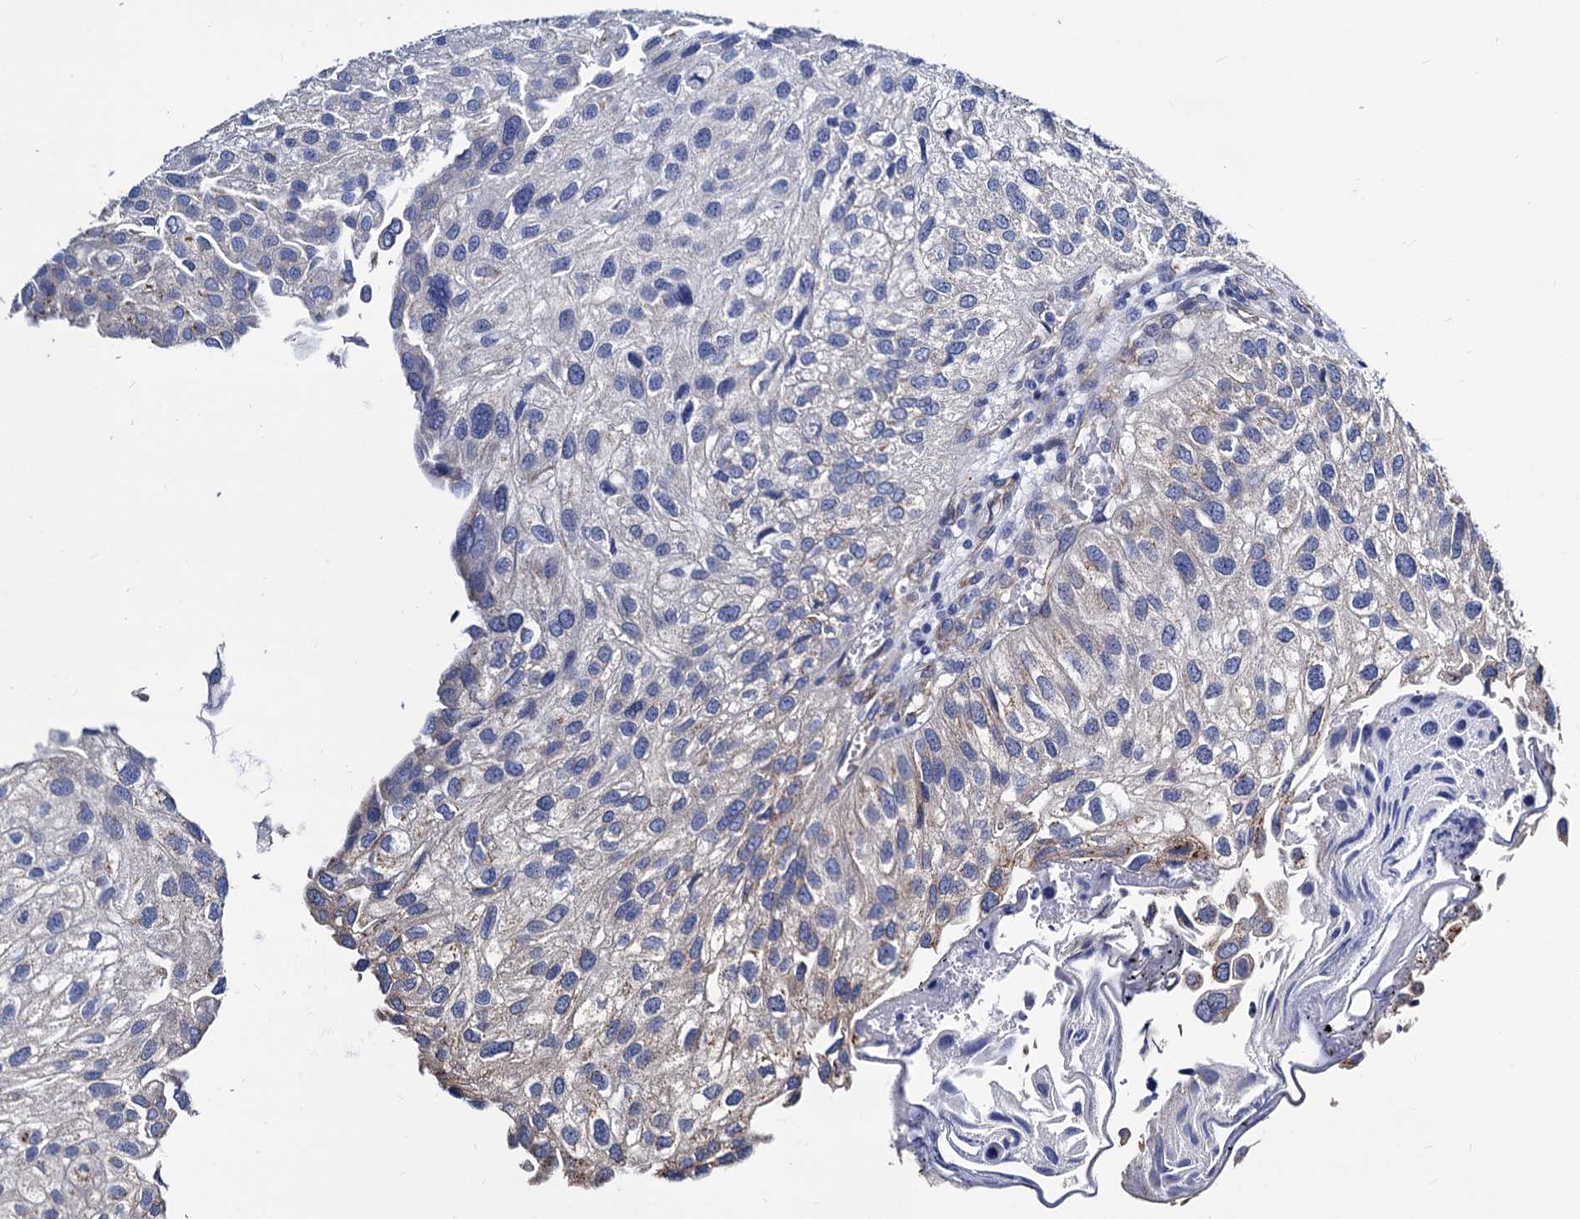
{"staining": {"intensity": "moderate", "quantity": "<25%", "location": "cytoplasmic/membranous"}, "tissue": "urothelial cancer", "cell_type": "Tumor cells", "image_type": "cancer", "snomed": [{"axis": "morphology", "description": "Urothelial carcinoma, Low grade"}, {"axis": "topography", "description": "Urinary bladder"}], "caption": "Immunohistochemical staining of low-grade urothelial carcinoma displays low levels of moderate cytoplasmic/membranous protein positivity in about <25% of tumor cells.", "gene": "WDR11", "patient": {"sex": "female", "age": 89}}